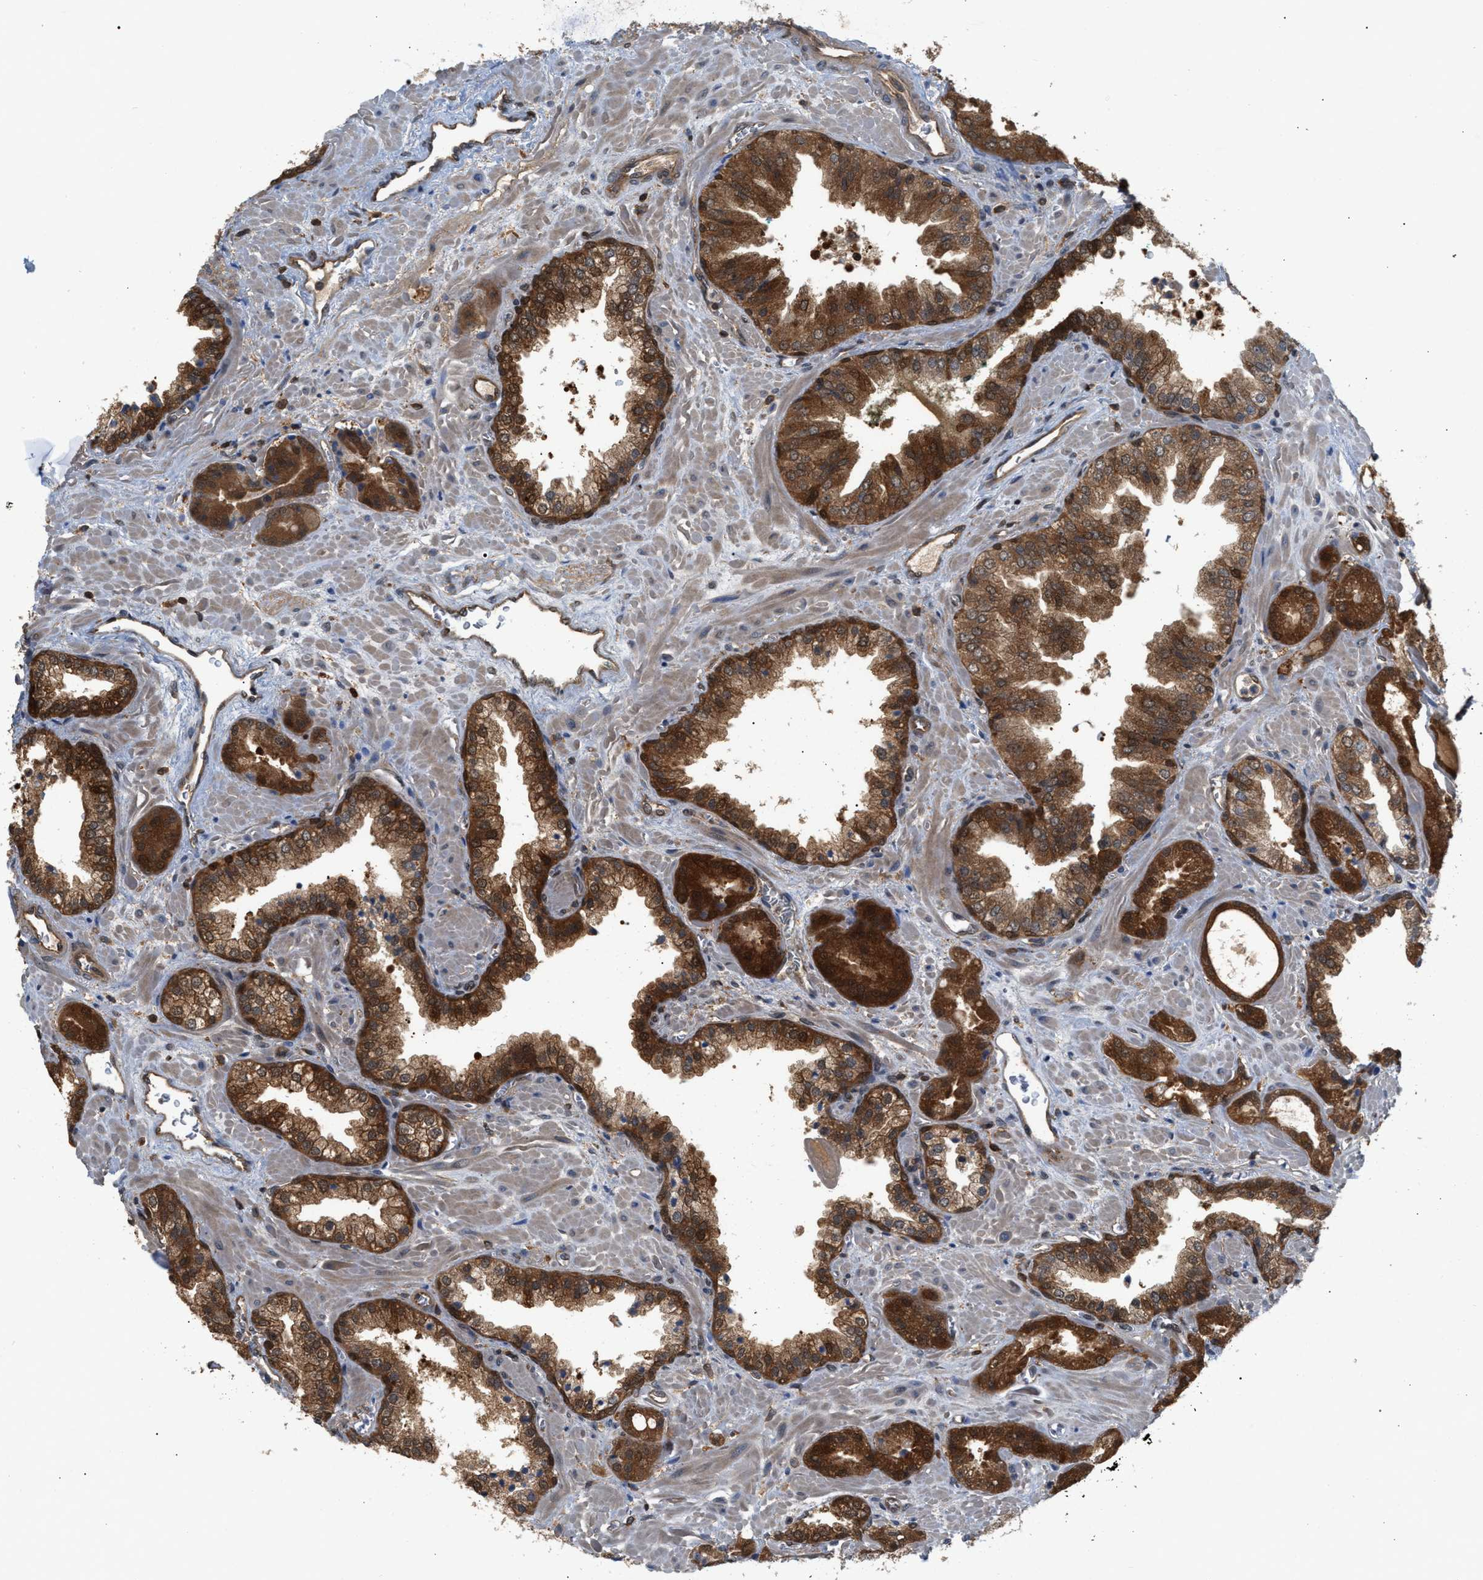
{"staining": {"intensity": "strong", "quantity": ">75%", "location": "cytoplasmic/membranous"}, "tissue": "prostate cancer", "cell_type": "Tumor cells", "image_type": "cancer", "snomed": [{"axis": "morphology", "description": "Adenocarcinoma, Low grade"}, {"axis": "topography", "description": "Prostate"}], "caption": "Immunohistochemical staining of low-grade adenocarcinoma (prostate) displays strong cytoplasmic/membranous protein positivity in approximately >75% of tumor cells. (DAB IHC, brown staining for protein, blue staining for nuclei).", "gene": "GLOD4", "patient": {"sex": "male", "age": 71}}